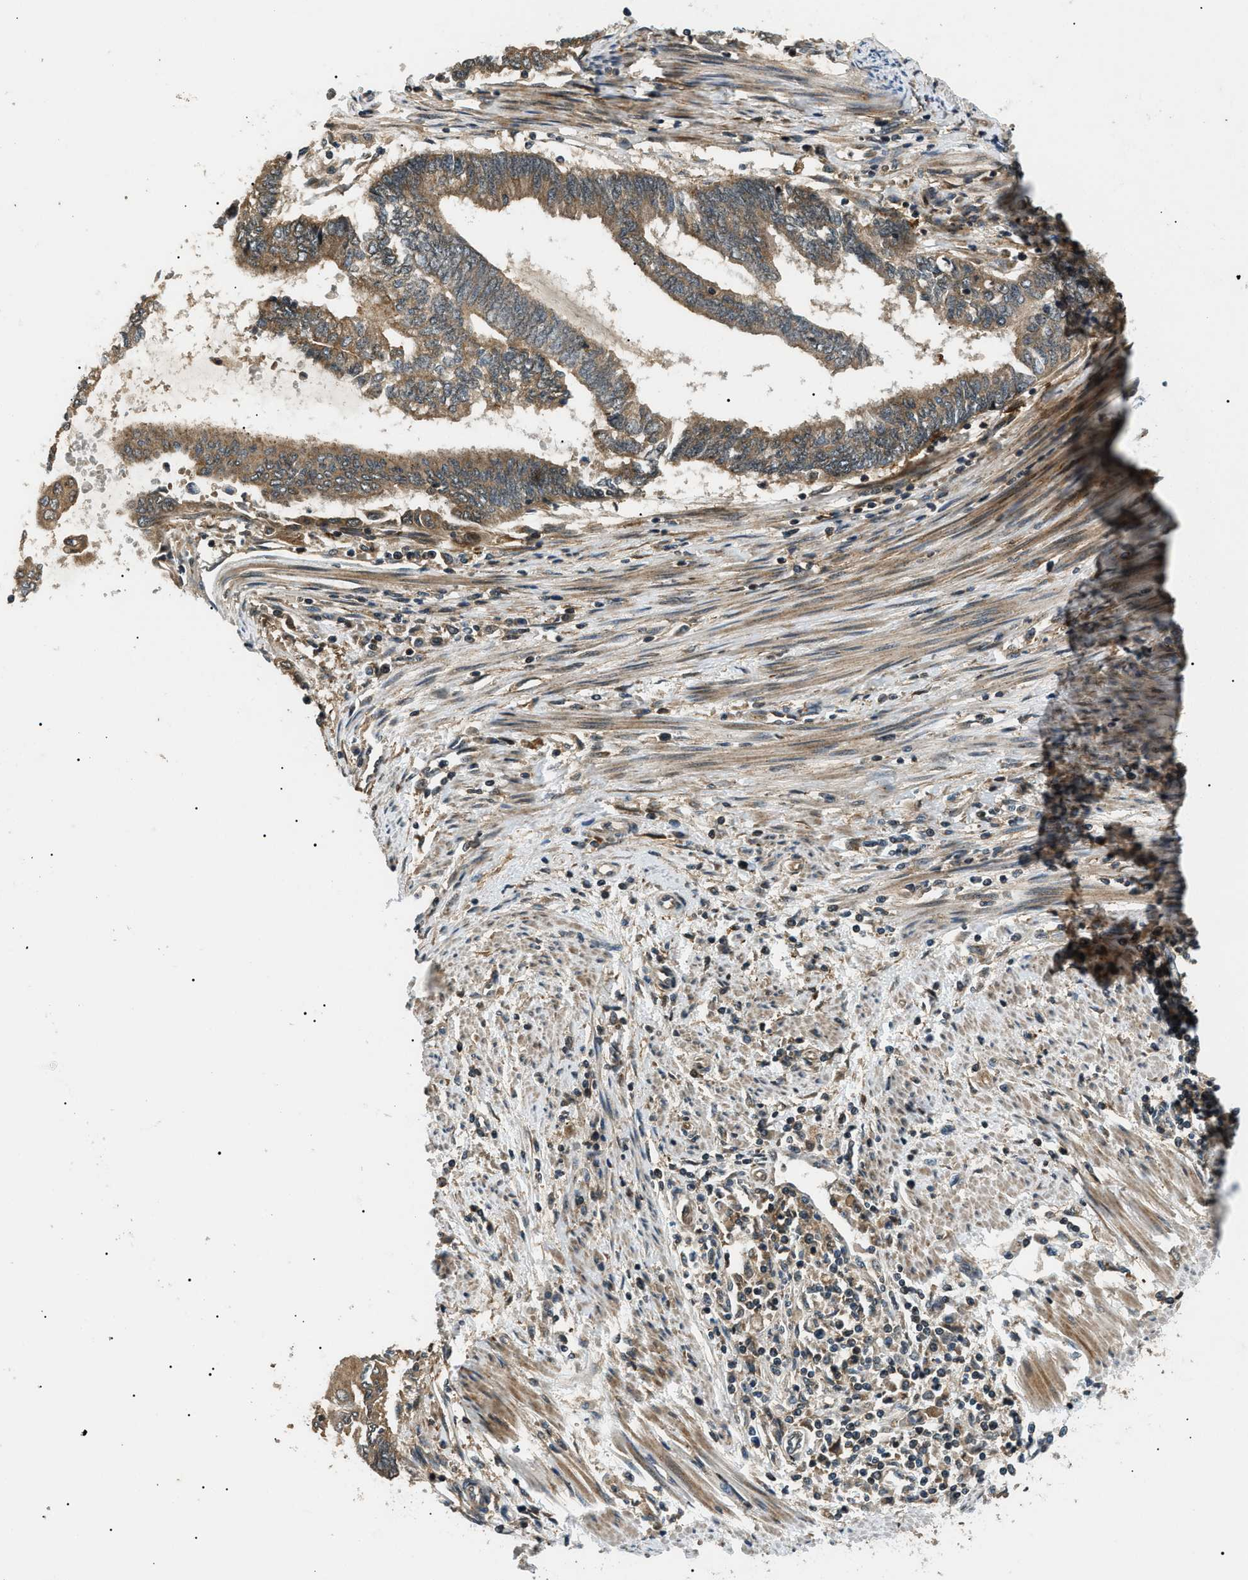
{"staining": {"intensity": "moderate", "quantity": ">75%", "location": "cytoplasmic/membranous"}, "tissue": "endometrial cancer", "cell_type": "Tumor cells", "image_type": "cancer", "snomed": [{"axis": "morphology", "description": "Adenocarcinoma, NOS"}, {"axis": "topography", "description": "Uterus"}, {"axis": "topography", "description": "Endometrium"}], "caption": "Endometrial cancer (adenocarcinoma) tissue displays moderate cytoplasmic/membranous staining in about >75% of tumor cells, visualized by immunohistochemistry.", "gene": "ATP6AP1", "patient": {"sex": "female", "age": 70}}